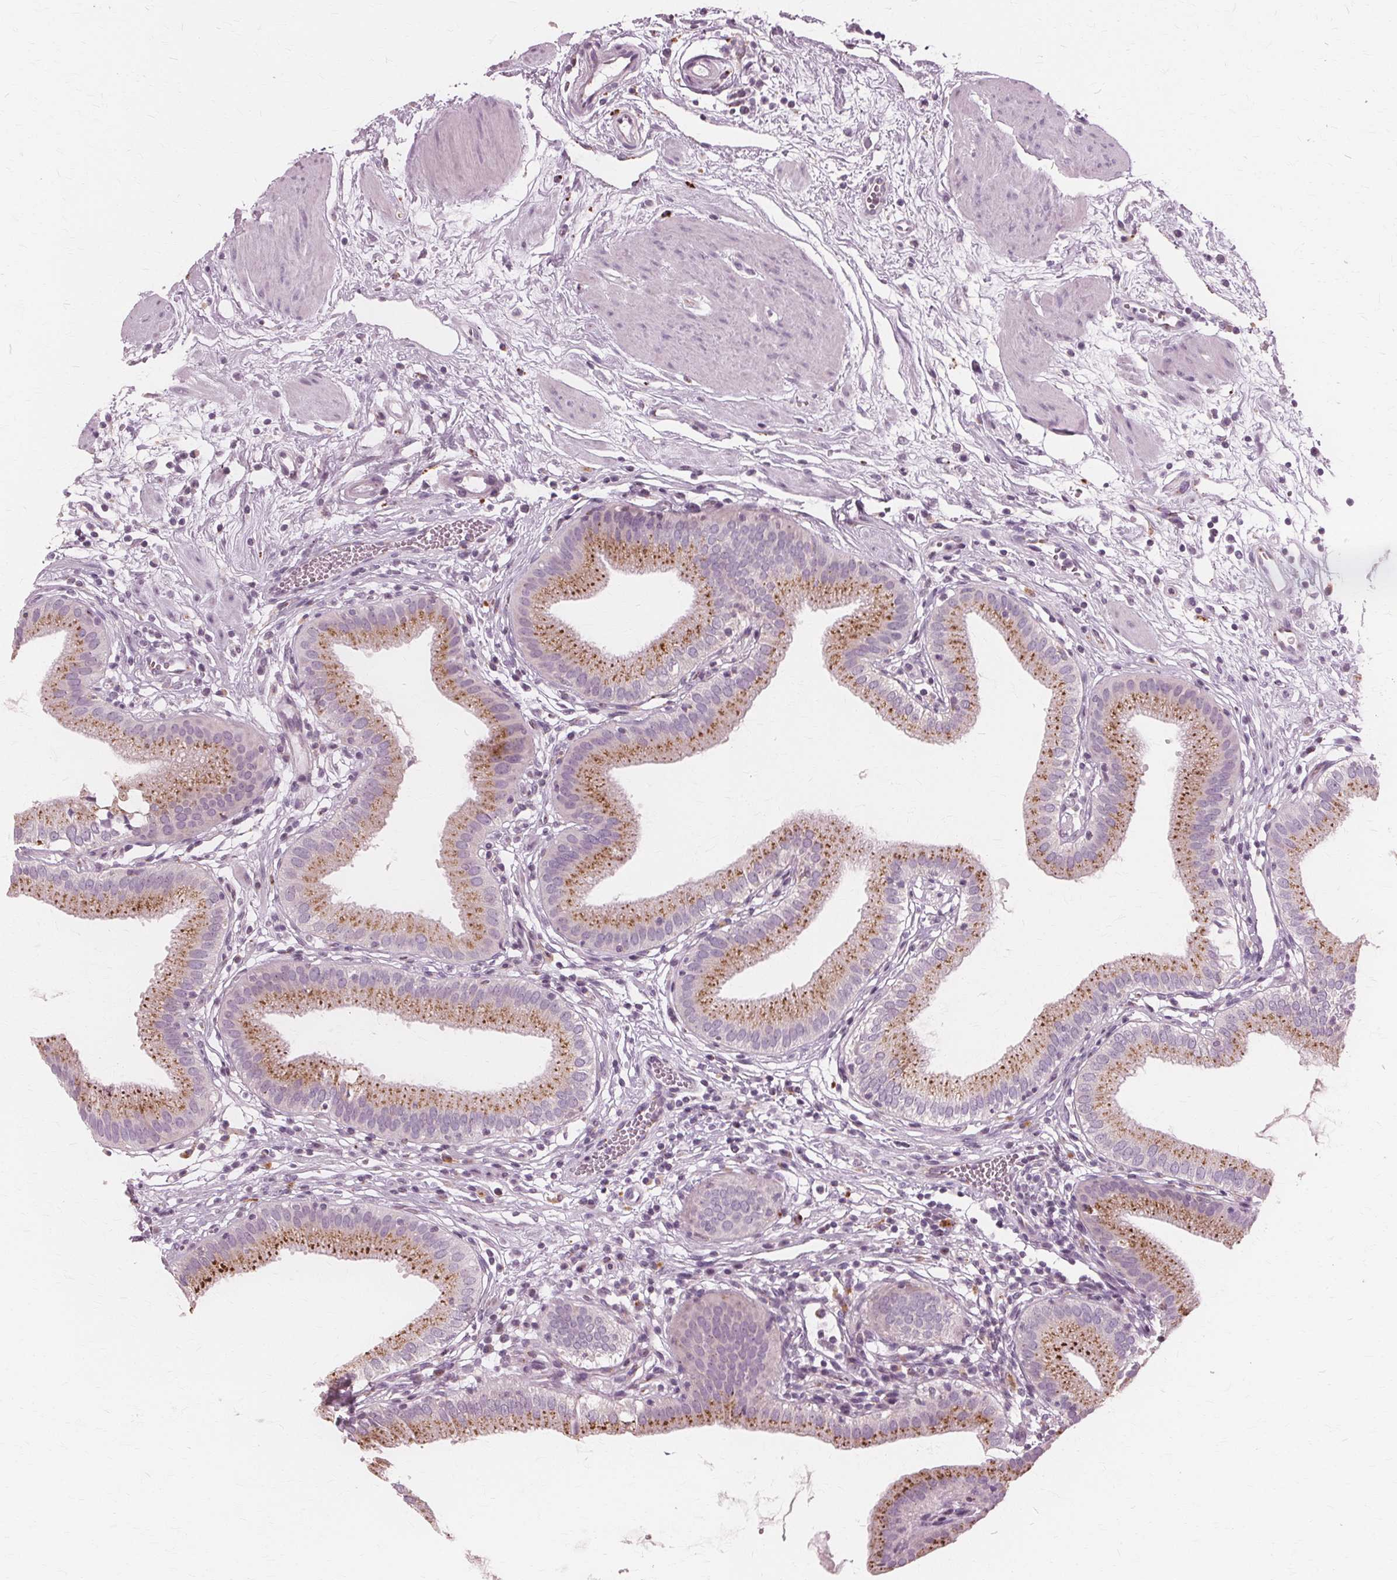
{"staining": {"intensity": "moderate", "quantity": "25%-75%", "location": "cytoplasmic/membranous"}, "tissue": "gallbladder", "cell_type": "Glandular cells", "image_type": "normal", "snomed": [{"axis": "morphology", "description": "Normal tissue, NOS"}, {"axis": "topography", "description": "Gallbladder"}], "caption": "Immunohistochemical staining of benign human gallbladder displays moderate cytoplasmic/membranous protein expression in approximately 25%-75% of glandular cells.", "gene": "DNASE2", "patient": {"sex": "female", "age": 65}}